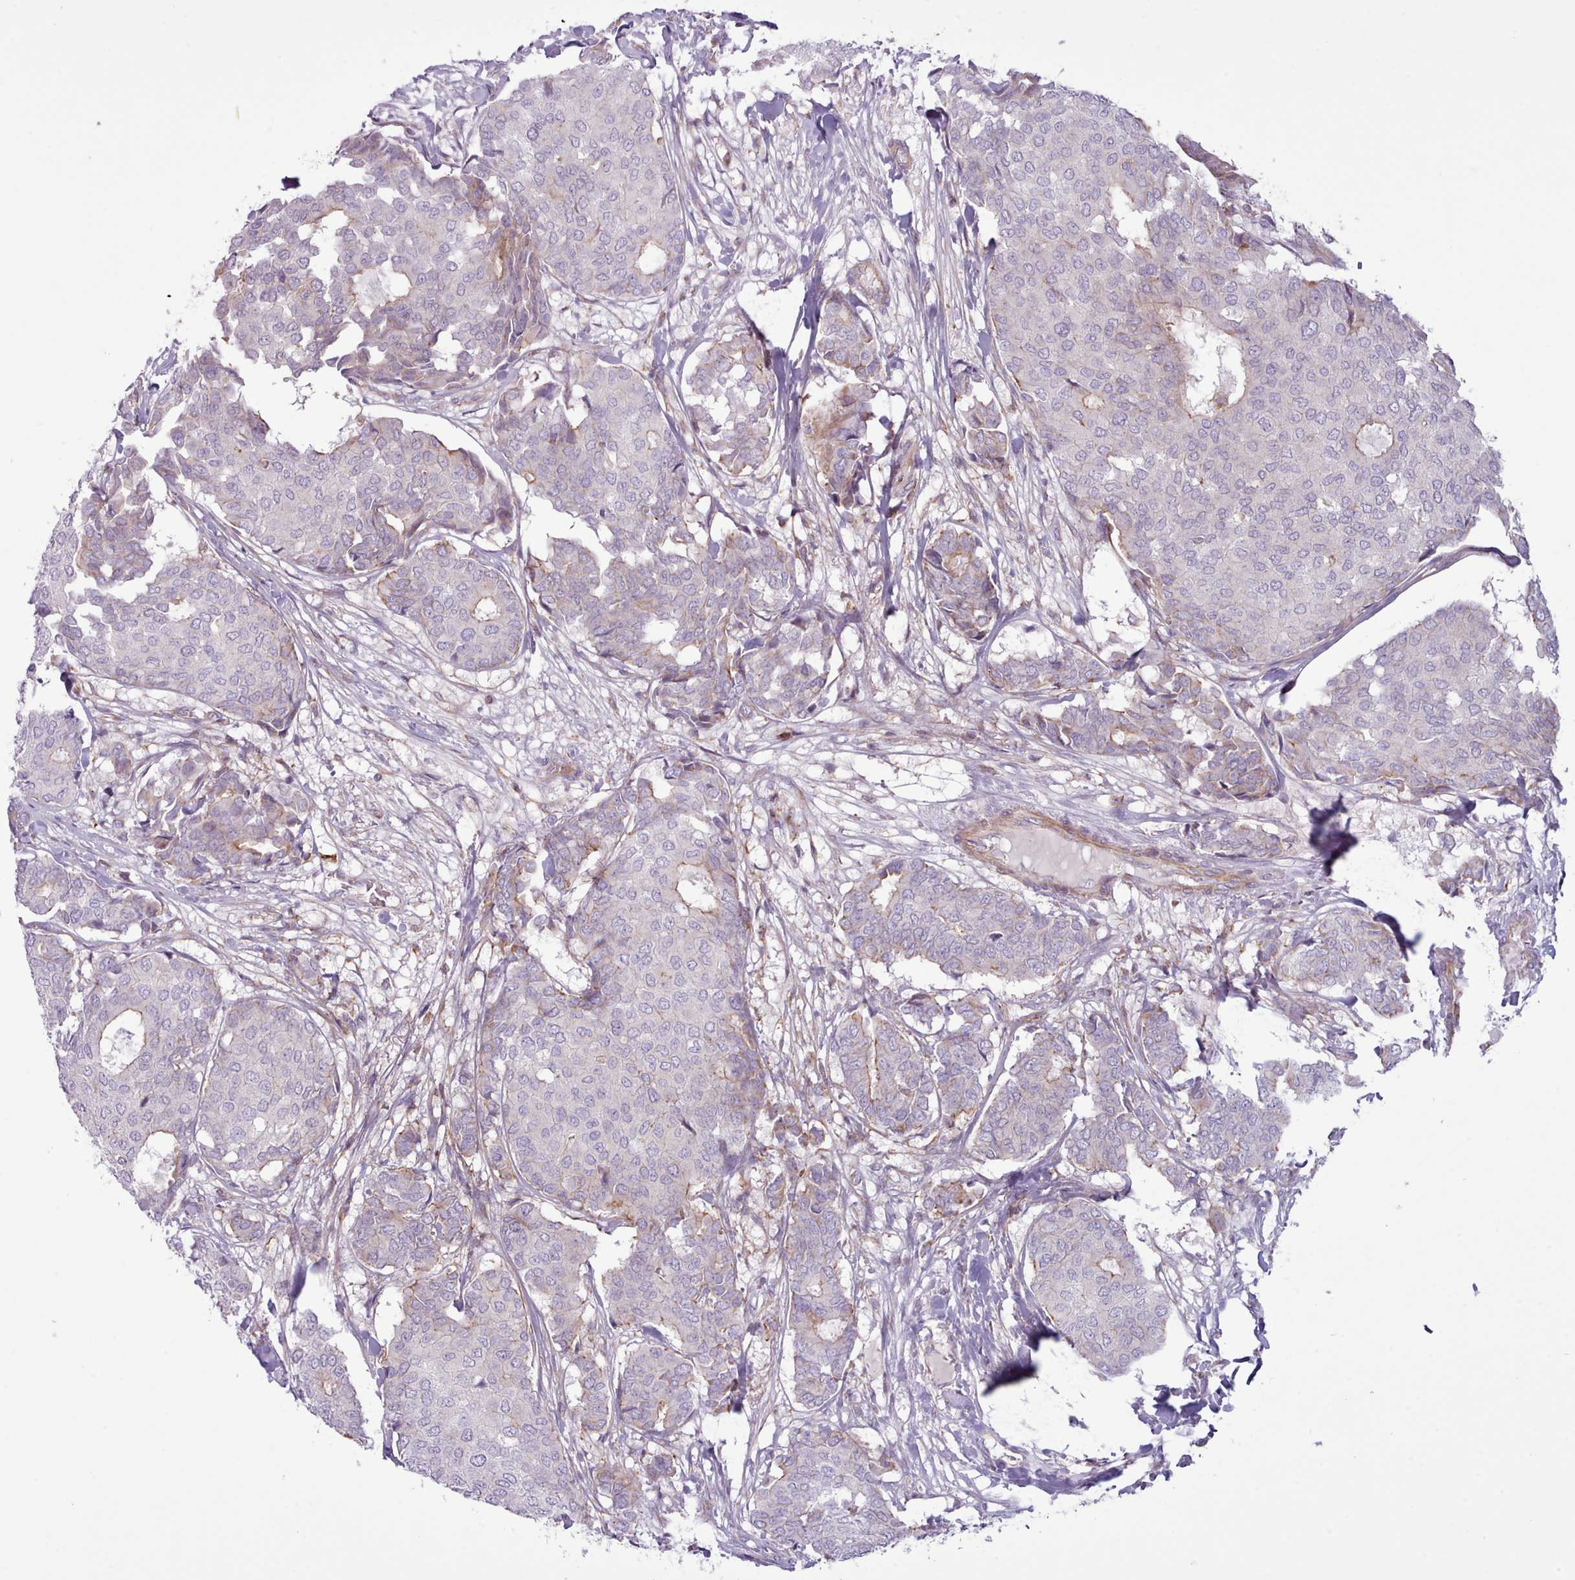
{"staining": {"intensity": "negative", "quantity": "none", "location": "none"}, "tissue": "breast cancer", "cell_type": "Tumor cells", "image_type": "cancer", "snomed": [{"axis": "morphology", "description": "Duct carcinoma"}, {"axis": "topography", "description": "Breast"}], "caption": "An image of invasive ductal carcinoma (breast) stained for a protein exhibits no brown staining in tumor cells.", "gene": "TENT4B", "patient": {"sex": "female", "age": 75}}